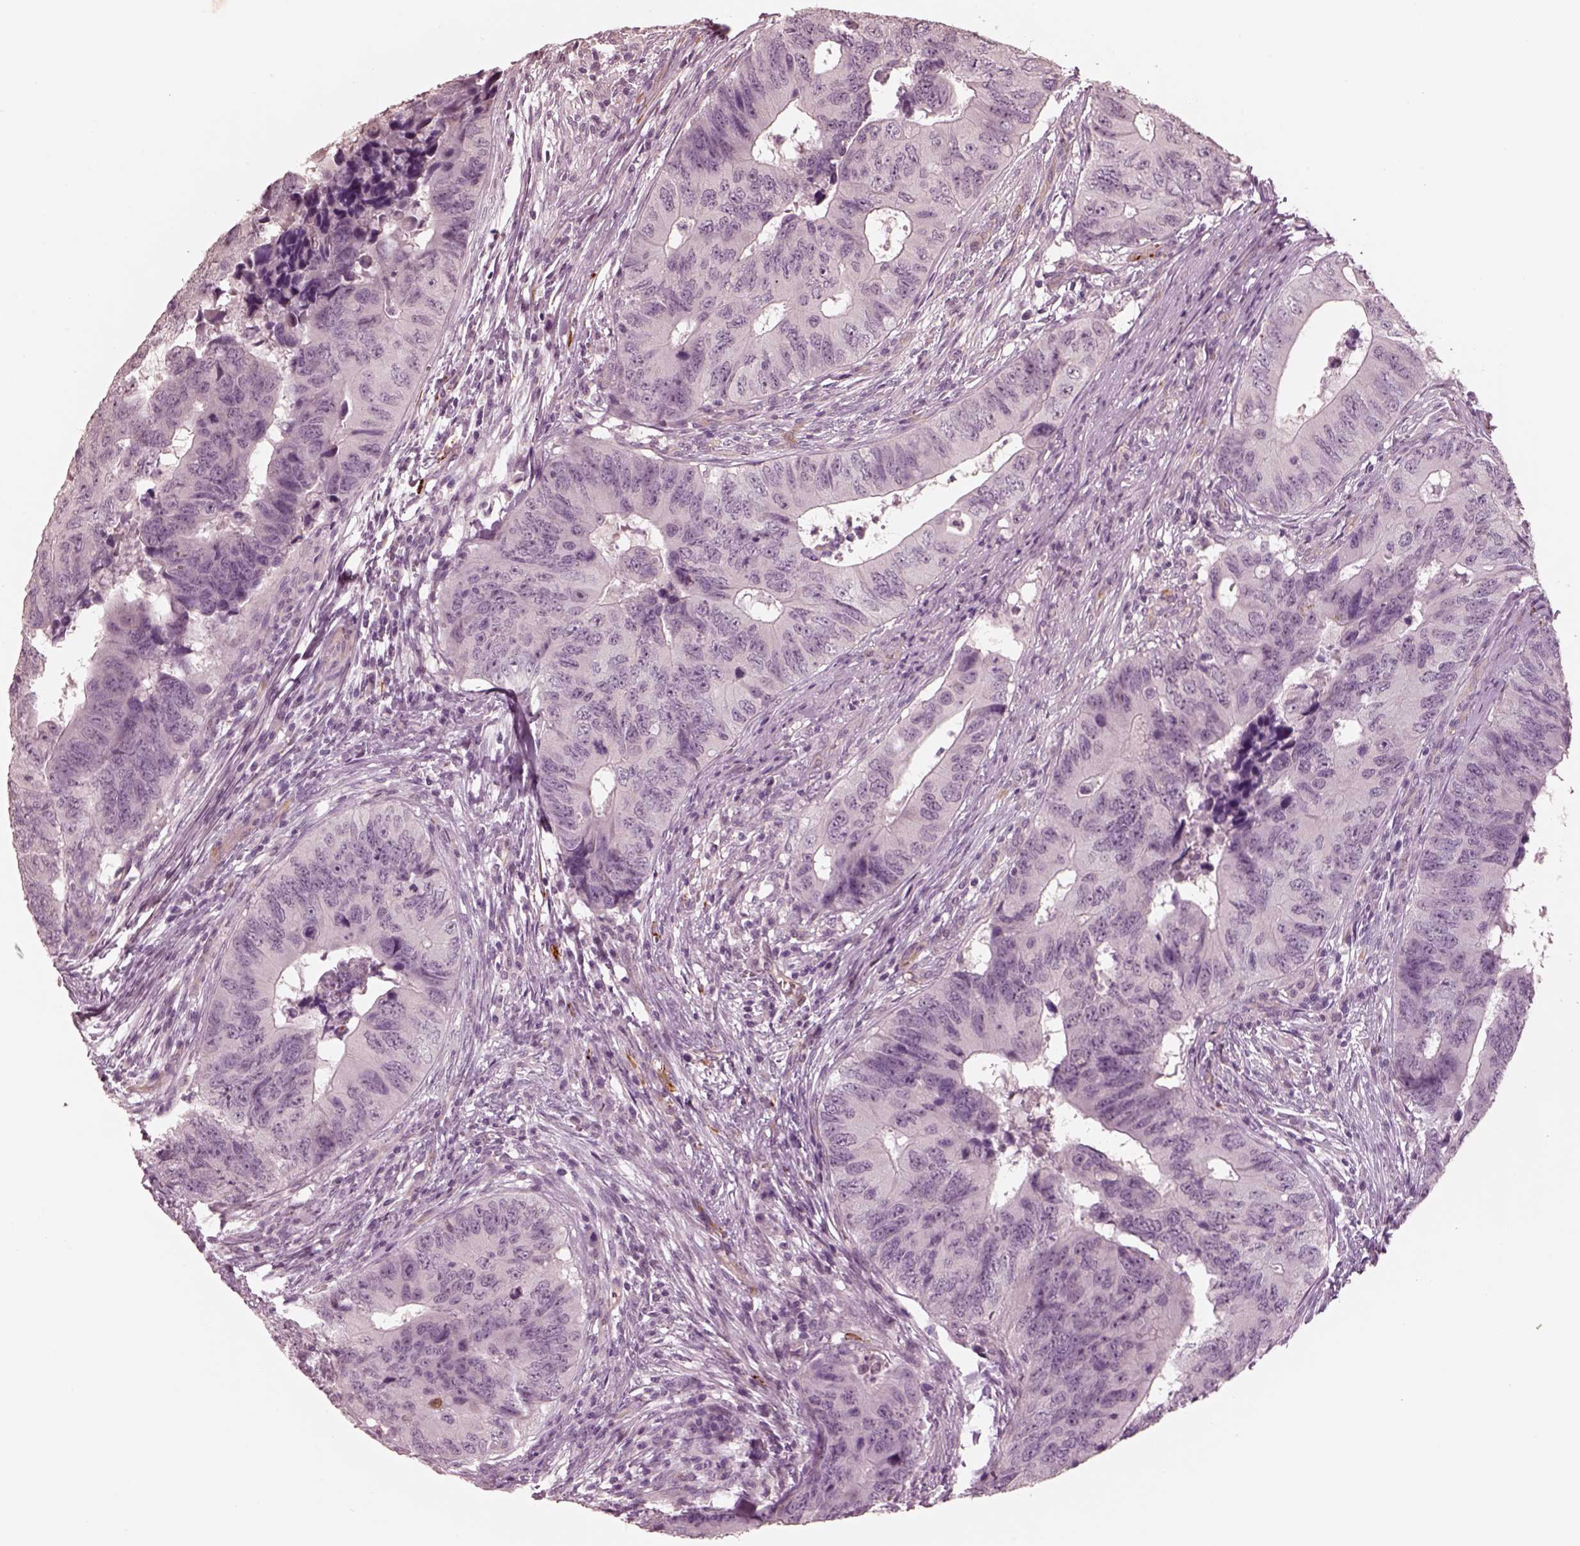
{"staining": {"intensity": "negative", "quantity": "none", "location": "none"}, "tissue": "colorectal cancer", "cell_type": "Tumor cells", "image_type": "cancer", "snomed": [{"axis": "morphology", "description": "Adenocarcinoma, NOS"}, {"axis": "topography", "description": "Colon"}], "caption": "An immunohistochemistry image of colorectal cancer (adenocarcinoma) is shown. There is no staining in tumor cells of colorectal cancer (adenocarcinoma).", "gene": "DNAAF9", "patient": {"sex": "female", "age": 82}}